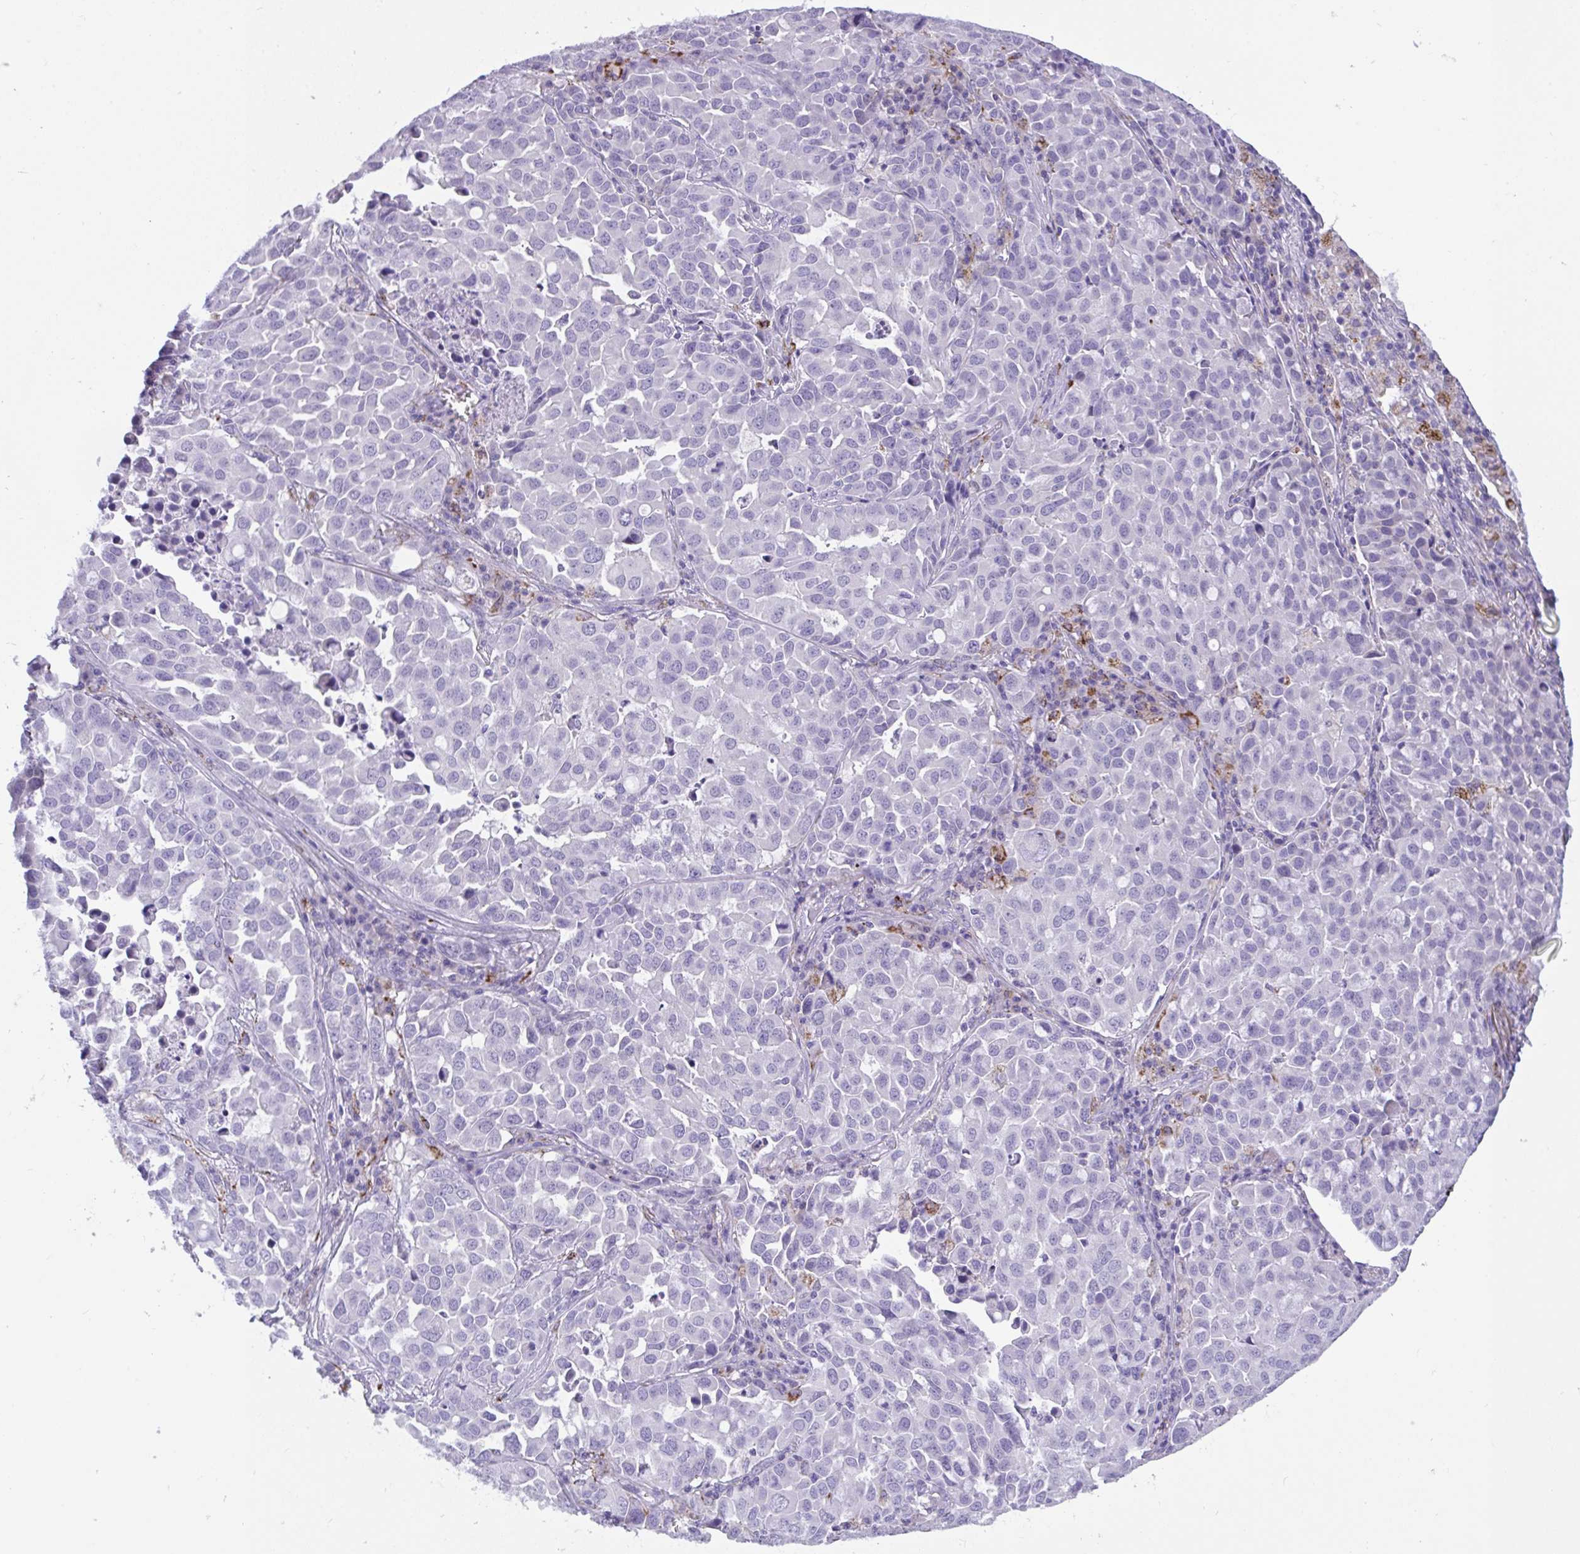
{"staining": {"intensity": "negative", "quantity": "none", "location": "none"}, "tissue": "lung cancer", "cell_type": "Tumor cells", "image_type": "cancer", "snomed": [{"axis": "morphology", "description": "Adenocarcinoma, NOS"}, {"axis": "morphology", "description": "Adenocarcinoma, metastatic, NOS"}, {"axis": "topography", "description": "Lymph node"}, {"axis": "topography", "description": "Lung"}], "caption": "This is an immunohistochemistry (IHC) micrograph of metastatic adenocarcinoma (lung). There is no positivity in tumor cells.", "gene": "SEMA6B", "patient": {"sex": "female", "age": 65}}